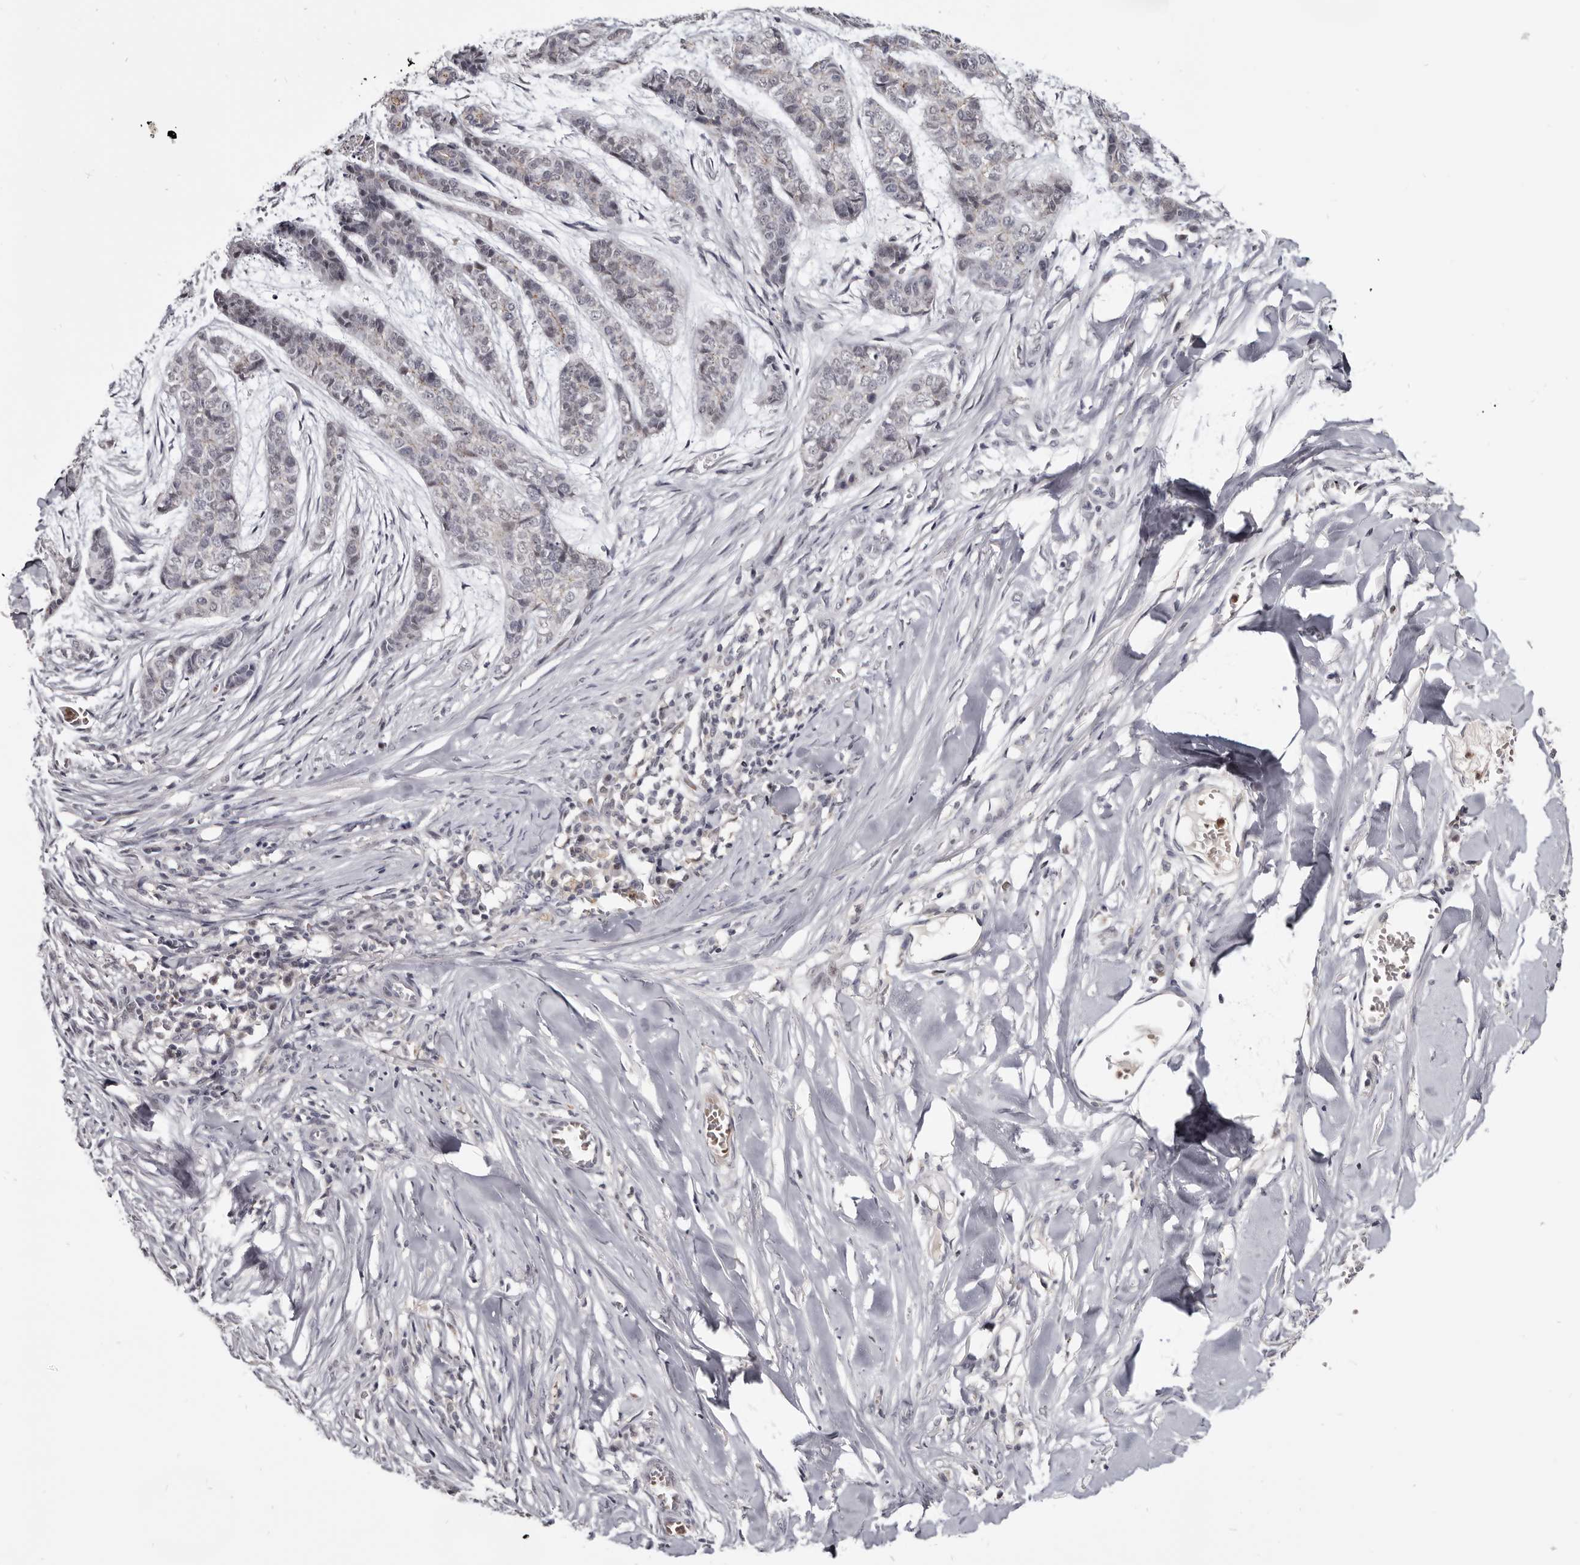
{"staining": {"intensity": "negative", "quantity": "none", "location": "none"}, "tissue": "skin cancer", "cell_type": "Tumor cells", "image_type": "cancer", "snomed": [{"axis": "morphology", "description": "Basal cell carcinoma"}, {"axis": "topography", "description": "Skin"}], "caption": "Skin basal cell carcinoma stained for a protein using IHC demonstrates no positivity tumor cells.", "gene": "CGN", "patient": {"sex": "female", "age": 64}}